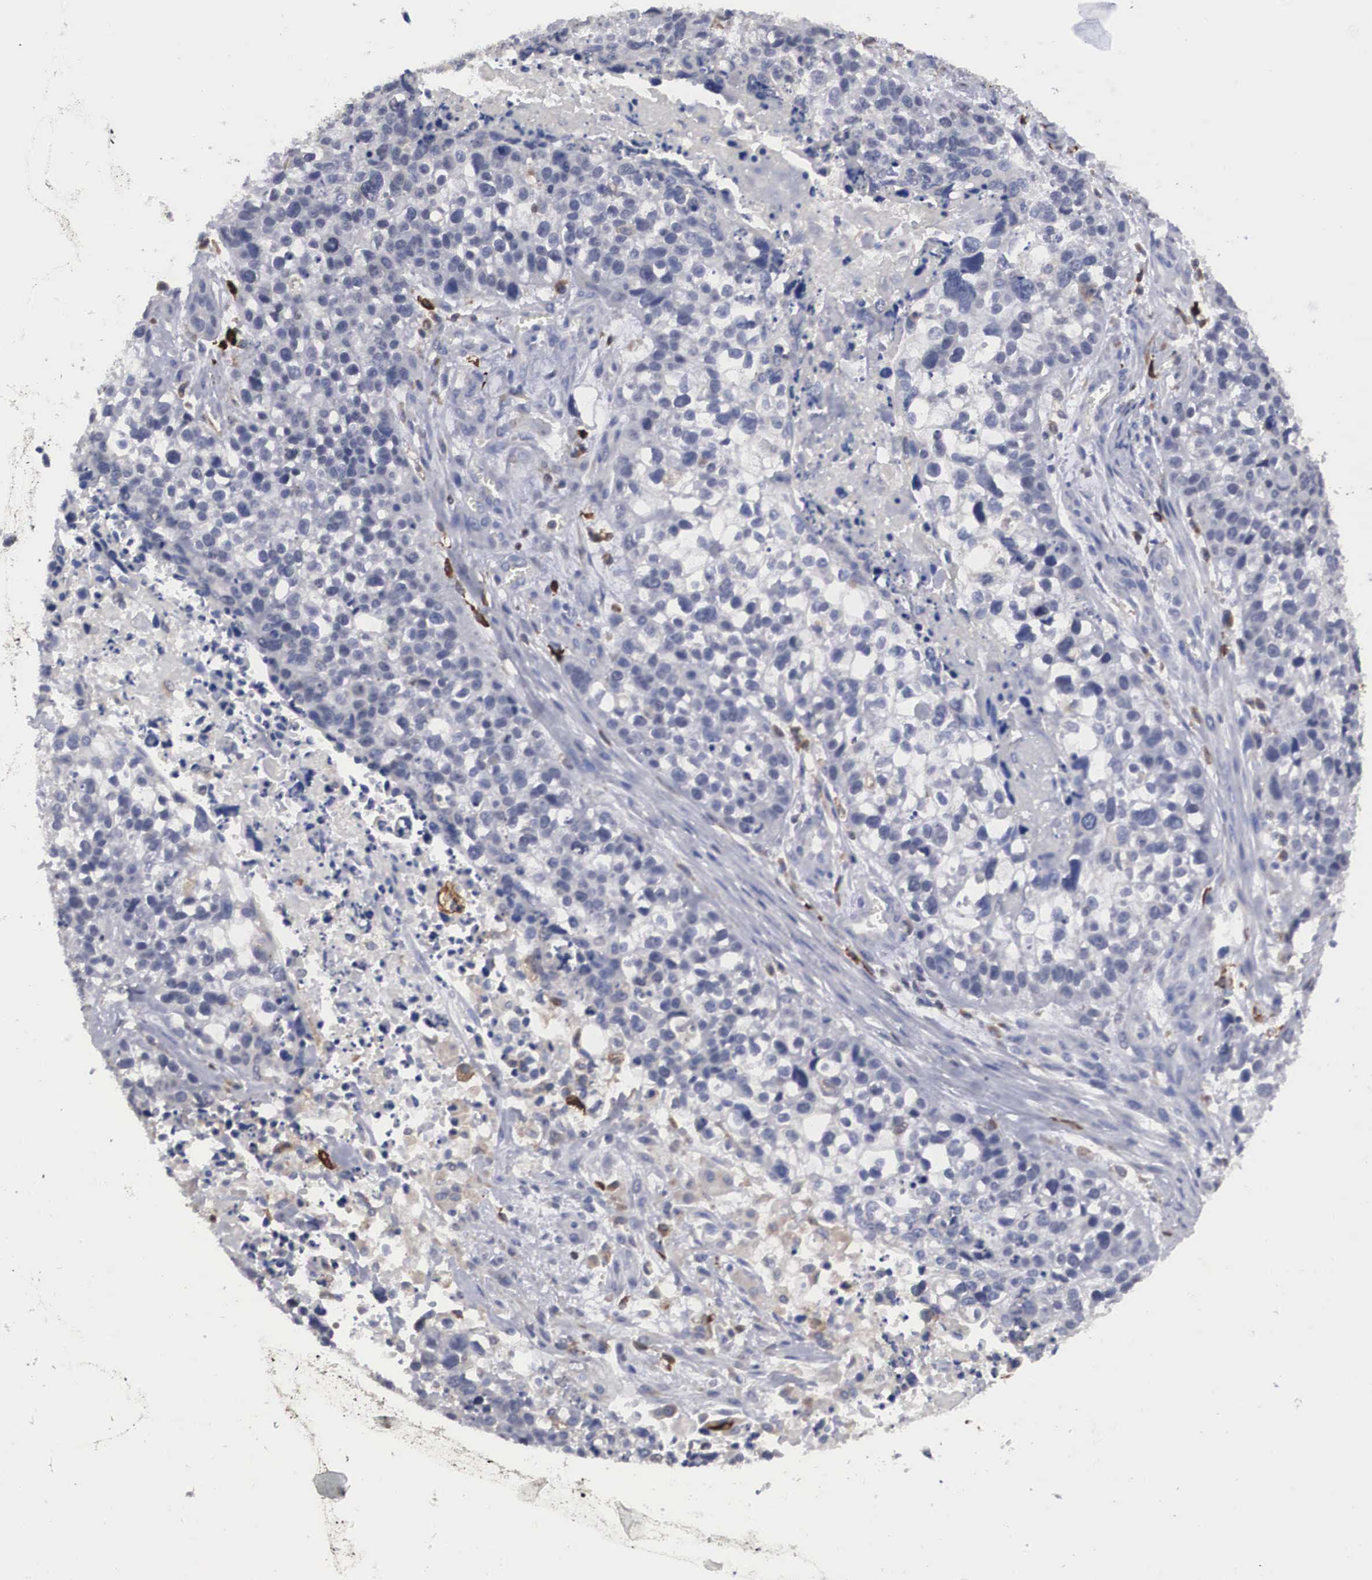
{"staining": {"intensity": "negative", "quantity": "none", "location": "none"}, "tissue": "lung cancer", "cell_type": "Tumor cells", "image_type": "cancer", "snomed": [{"axis": "morphology", "description": "Squamous cell carcinoma, NOS"}, {"axis": "topography", "description": "Lymph node"}, {"axis": "topography", "description": "Lung"}], "caption": "Protein analysis of lung squamous cell carcinoma reveals no significant staining in tumor cells.", "gene": "HMOX1", "patient": {"sex": "male", "age": 74}}